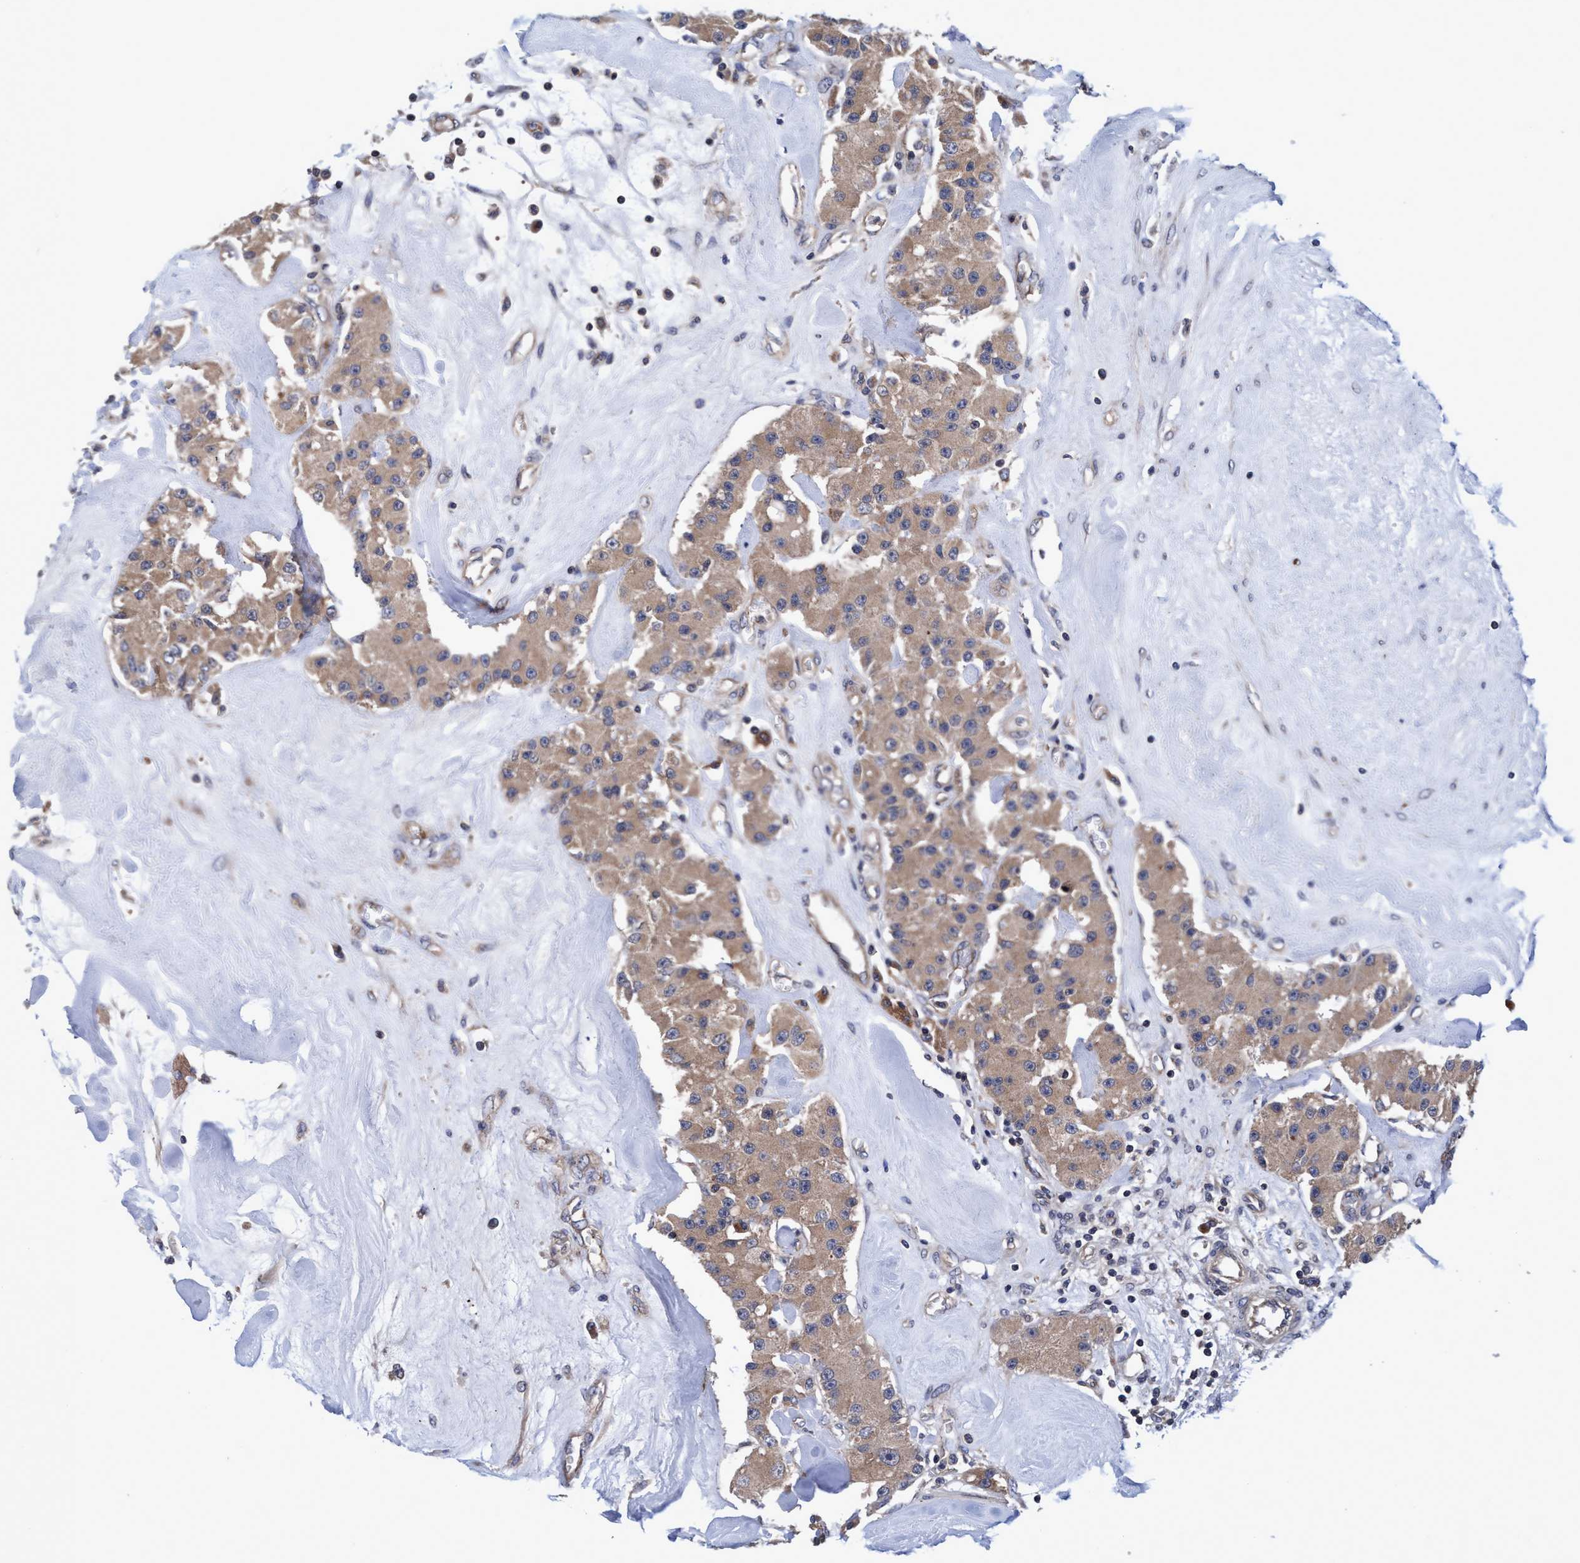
{"staining": {"intensity": "weak", "quantity": ">75%", "location": "cytoplasmic/membranous"}, "tissue": "carcinoid", "cell_type": "Tumor cells", "image_type": "cancer", "snomed": [{"axis": "morphology", "description": "Carcinoid, malignant, NOS"}, {"axis": "topography", "description": "Pancreas"}], "caption": "Immunohistochemical staining of human carcinoid (malignant) reveals low levels of weak cytoplasmic/membranous protein staining in about >75% of tumor cells. (DAB = brown stain, brightfield microscopy at high magnification).", "gene": "CALCOCO2", "patient": {"sex": "male", "age": 41}}